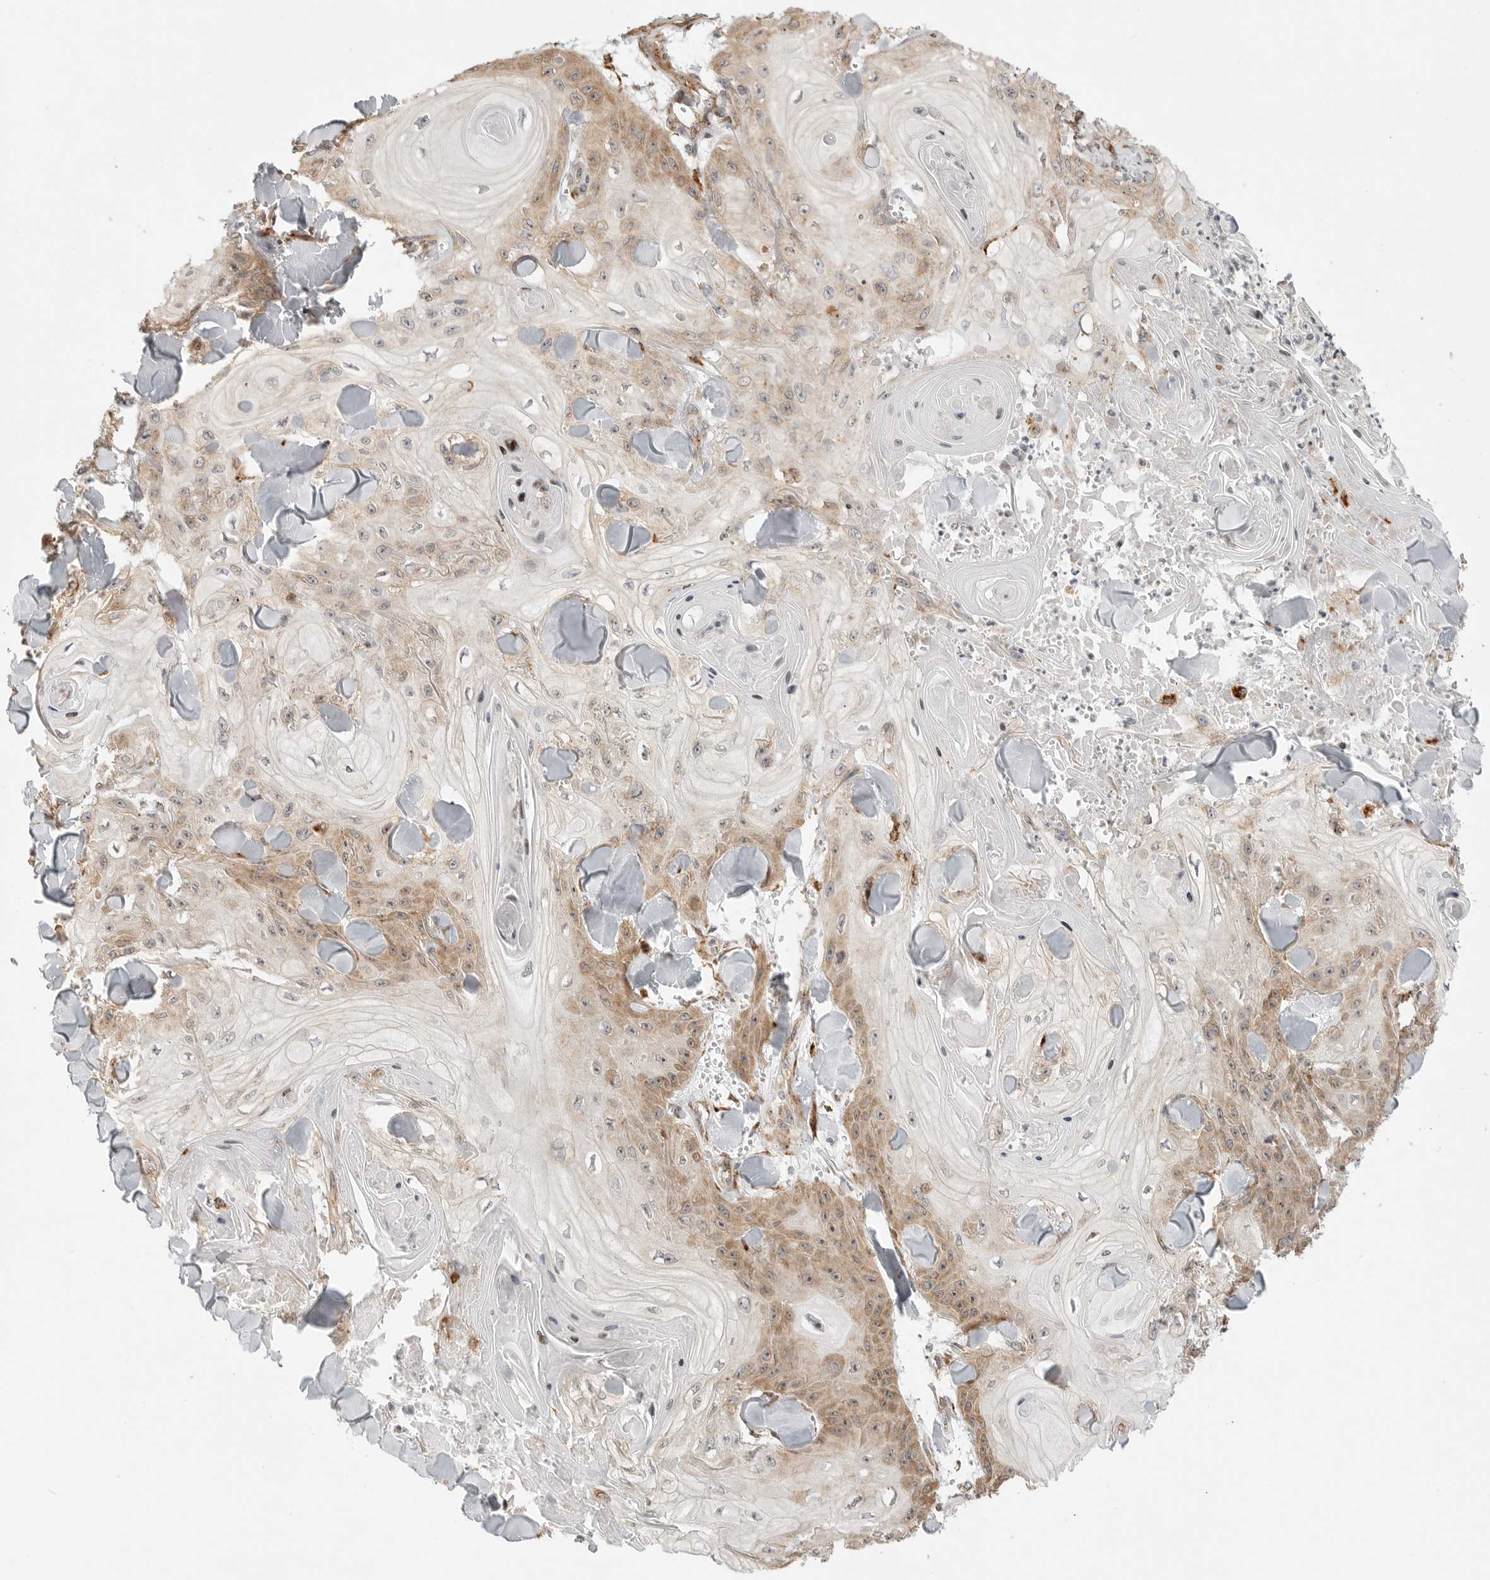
{"staining": {"intensity": "moderate", "quantity": "25%-75%", "location": "cytoplasmic/membranous"}, "tissue": "skin cancer", "cell_type": "Tumor cells", "image_type": "cancer", "snomed": [{"axis": "morphology", "description": "Squamous cell carcinoma, NOS"}, {"axis": "topography", "description": "Skin"}], "caption": "Protein expression analysis of human skin squamous cell carcinoma reveals moderate cytoplasmic/membranous staining in approximately 25%-75% of tumor cells. The staining was performed using DAB to visualize the protein expression in brown, while the nuclei were stained in blue with hematoxylin (Magnification: 20x).", "gene": "IDUA", "patient": {"sex": "male", "age": 74}}